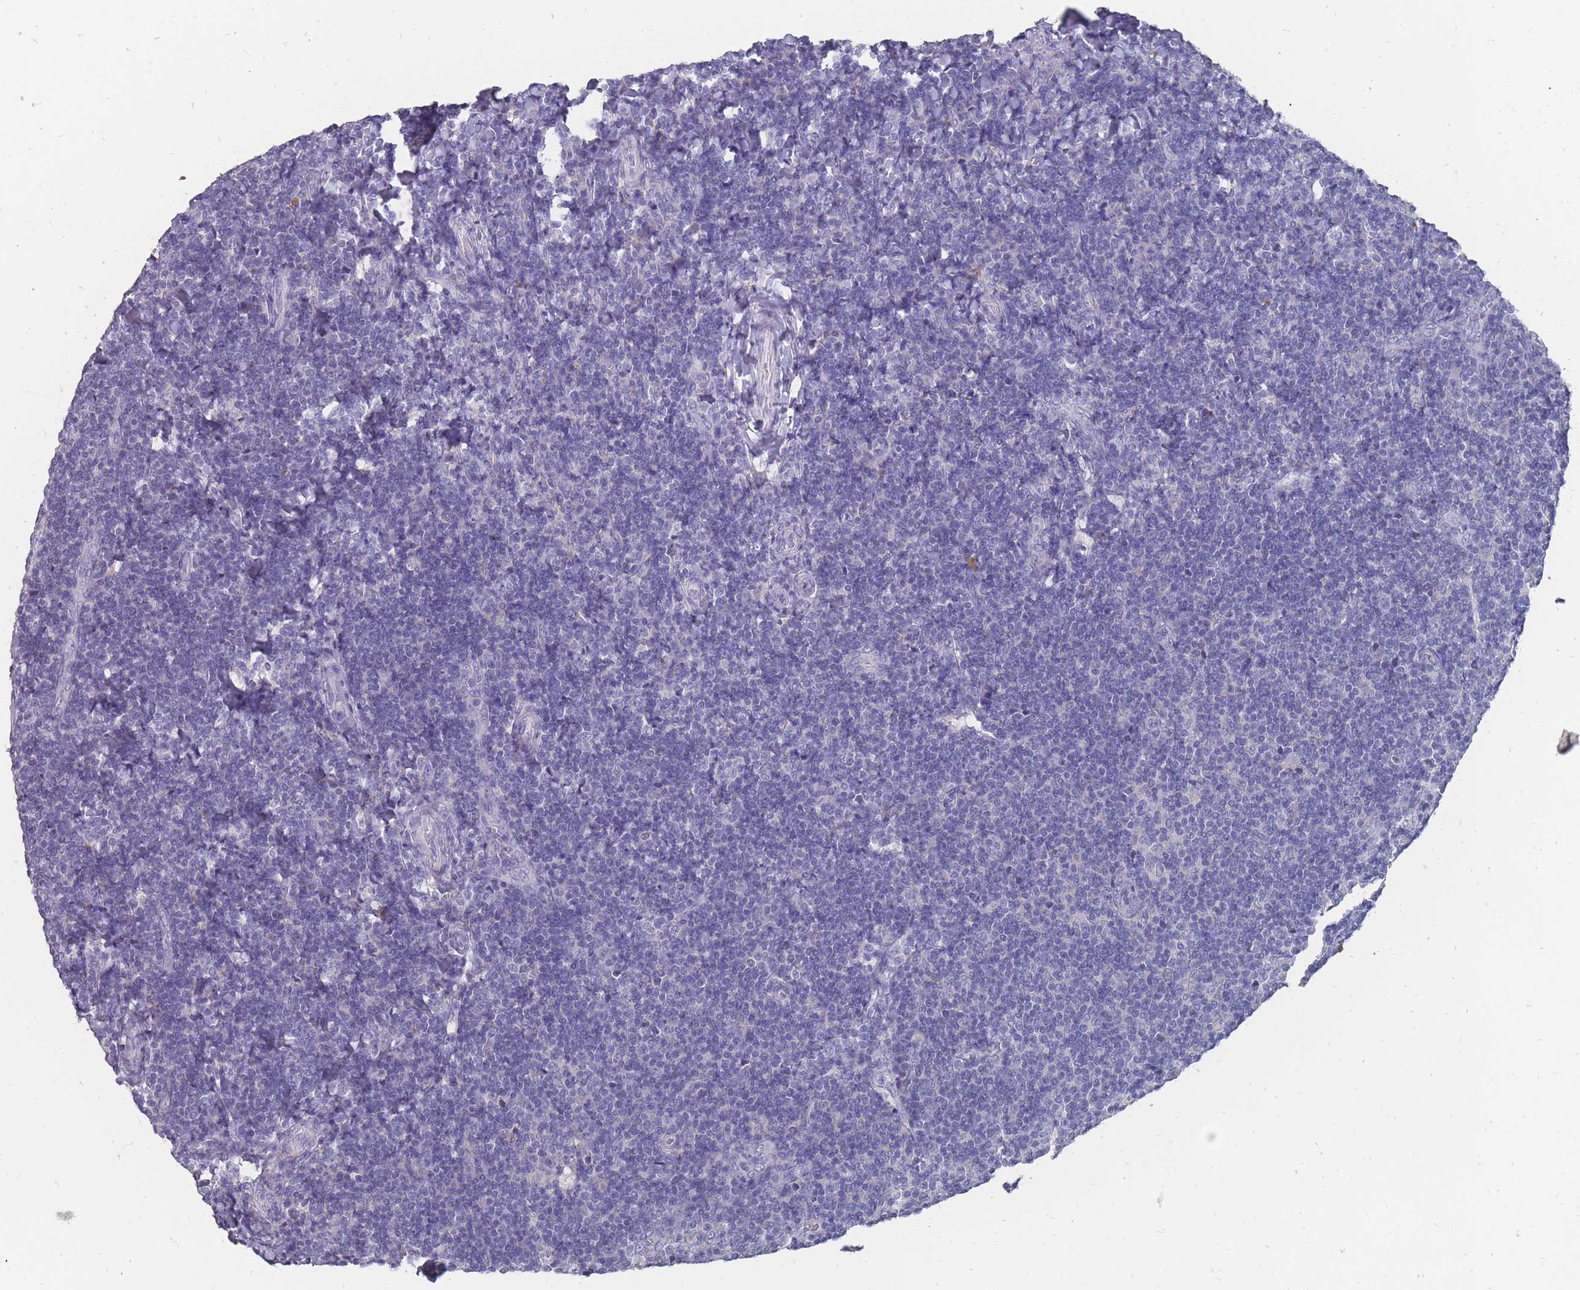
{"staining": {"intensity": "negative", "quantity": "none", "location": "none"}, "tissue": "tonsil", "cell_type": "Germinal center cells", "image_type": "normal", "snomed": [{"axis": "morphology", "description": "Normal tissue, NOS"}, {"axis": "topography", "description": "Tonsil"}], "caption": "Histopathology image shows no protein expression in germinal center cells of unremarkable tonsil. The staining was performed using DAB to visualize the protein expression in brown, while the nuclei were stained in blue with hematoxylin (Magnification: 20x).", "gene": "OTULINL", "patient": {"sex": "male", "age": 17}}